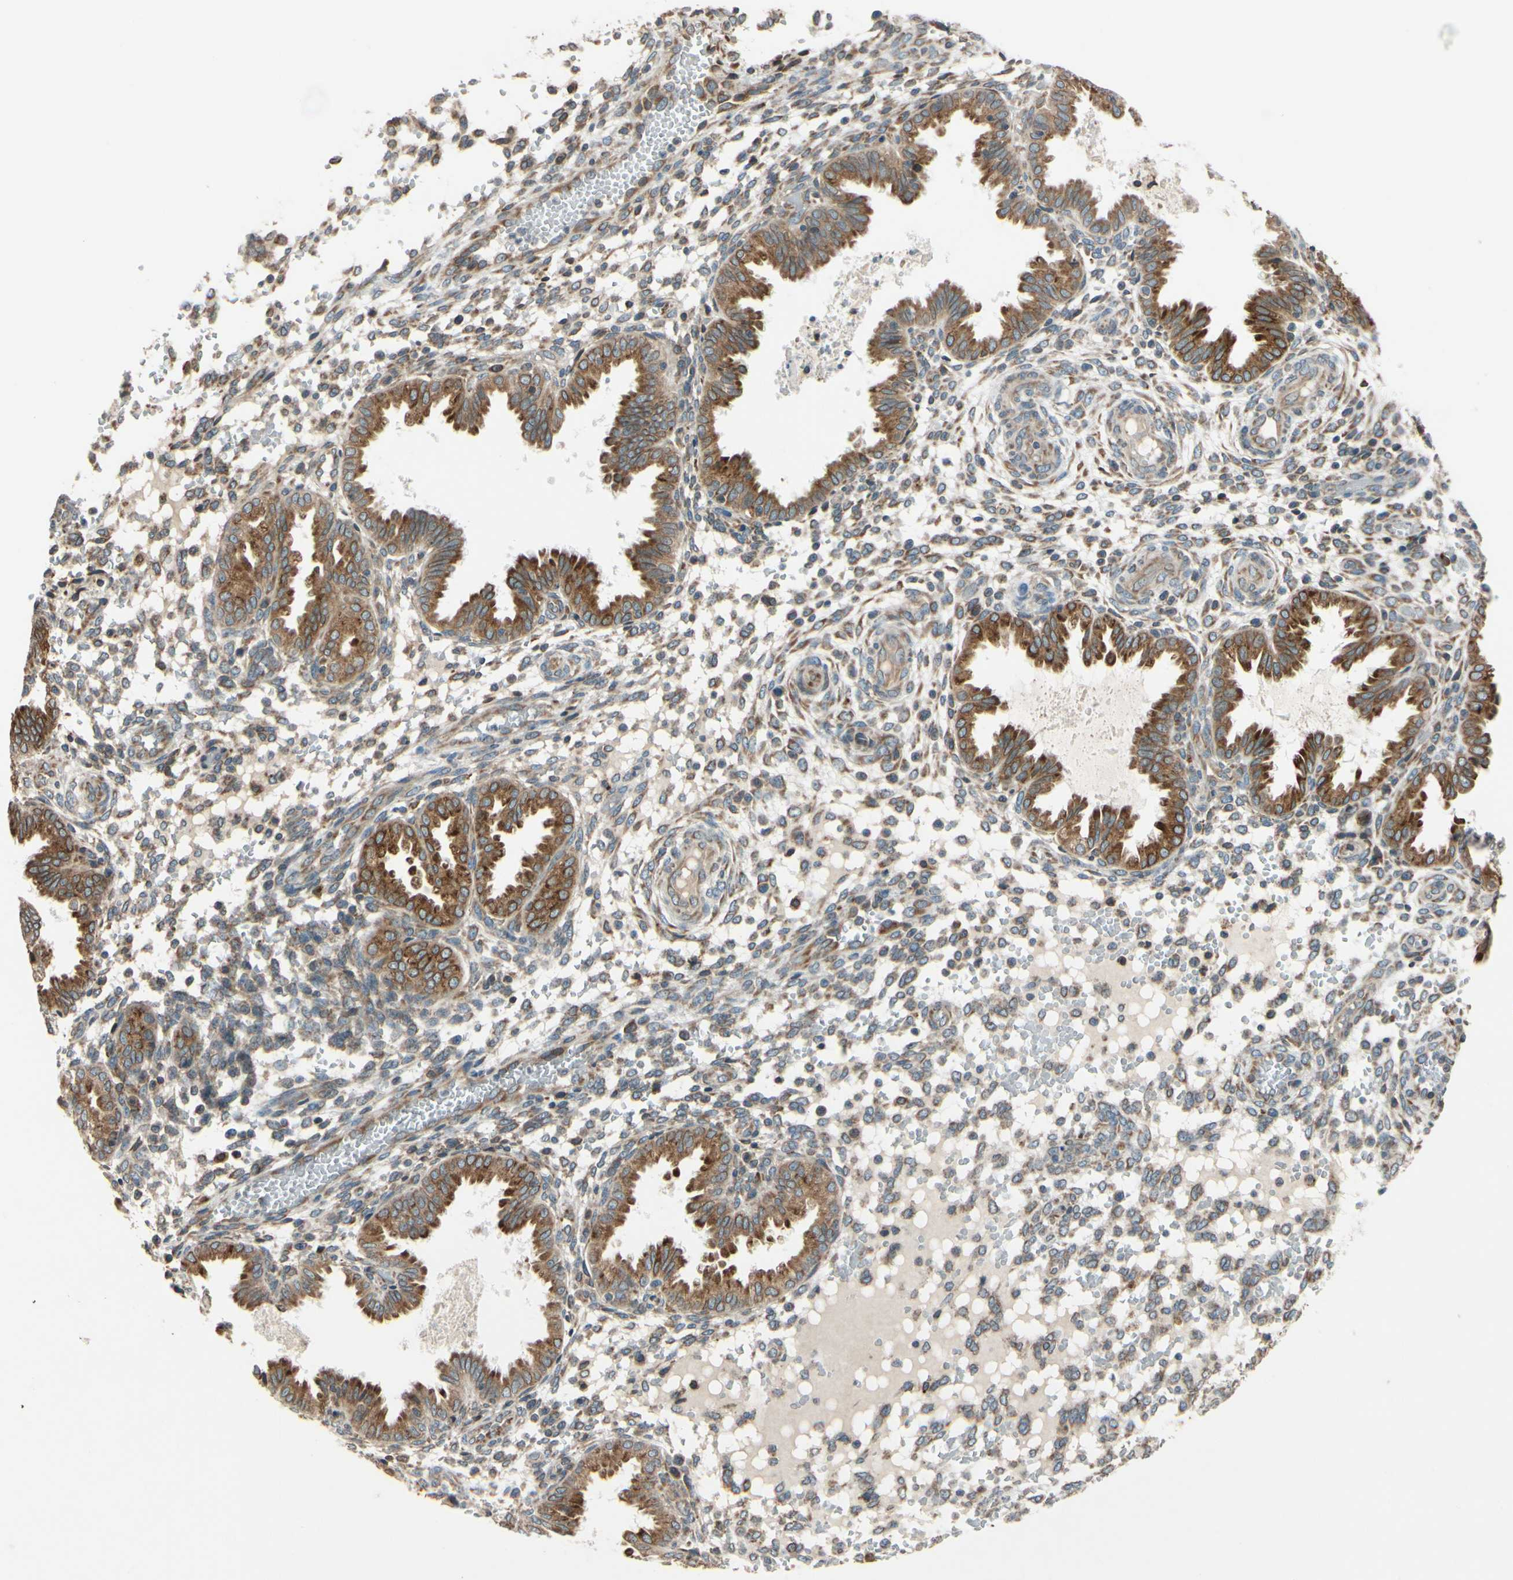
{"staining": {"intensity": "moderate", "quantity": "<25%", "location": "cytoplasmic/membranous"}, "tissue": "endometrium", "cell_type": "Cells in endometrial stroma", "image_type": "normal", "snomed": [{"axis": "morphology", "description": "Normal tissue, NOS"}, {"axis": "topography", "description": "Endometrium"}], "caption": "Protein analysis of unremarkable endometrium displays moderate cytoplasmic/membranous positivity in approximately <25% of cells in endometrial stroma. The staining is performed using DAB brown chromogen to label protein expression. The nuclei are counter-stained blue using hematoxylin.", "gene": "RPN2", "patient": {"sex": "female", "age": 33}}